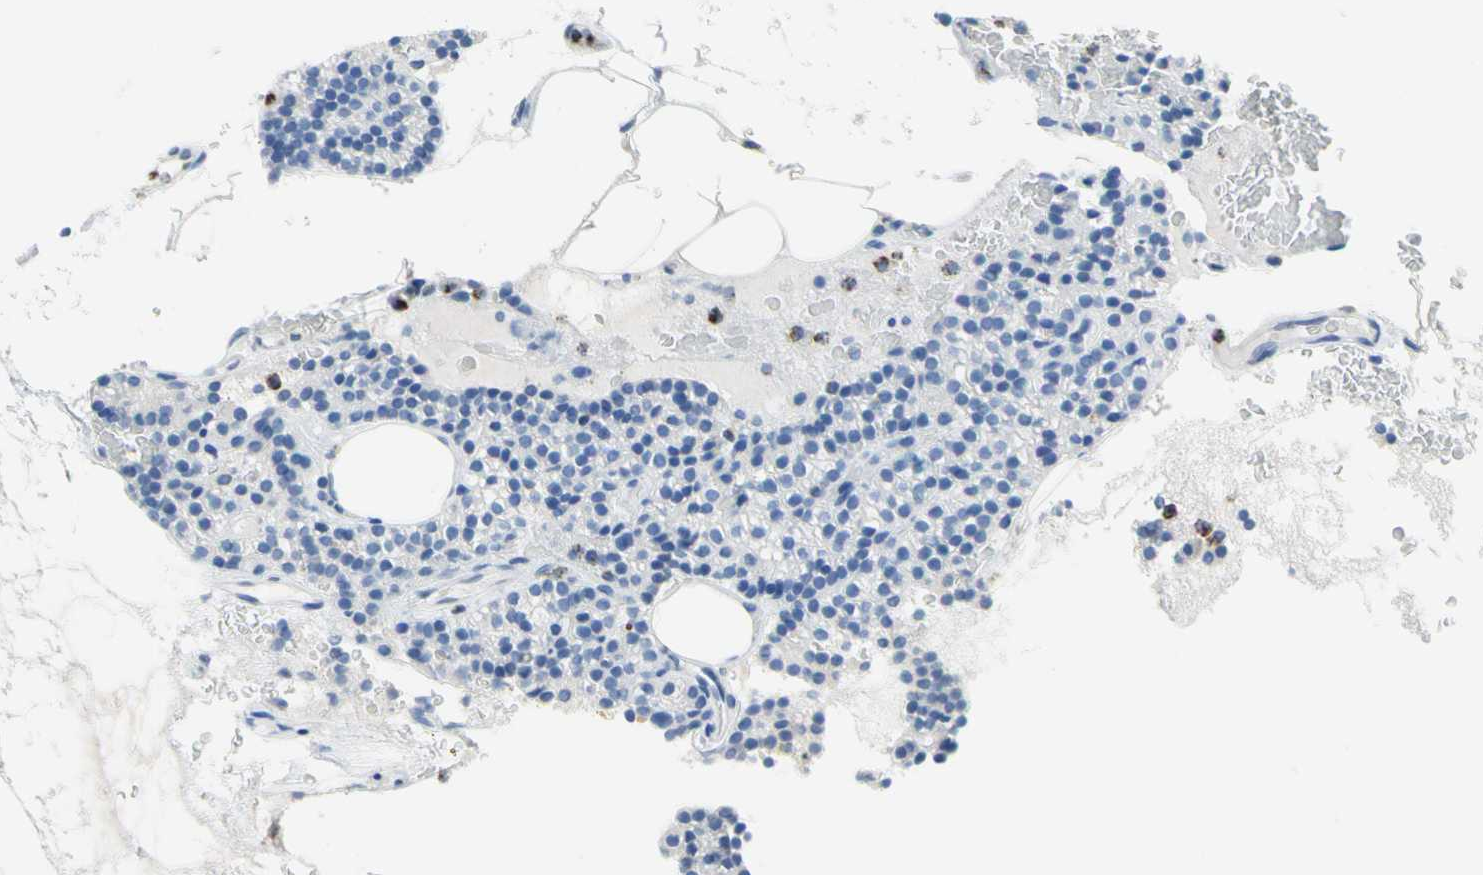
{"staining": {"intensity": "negative", "quantity": "none", "location": "none"}, "tissue": "parathyroid gland", "cell_type": "Glandular cells", "image_type": "normal", "snomed": [{"axis": "morphology", "description": "Normal tissue, NOS"}, {"axis": "morphology", "description": "Hyperplasia, NOS"}, {"axis": "topography", "description": "Parathyroid gland"}], "caption": "The histopathology image reveals no staining of glandular cells in normal parathyroid gland. Nuclei are stained in blue.", "gene": "CYSLTR1", "patient": {"sex": "male", "age": 44}}